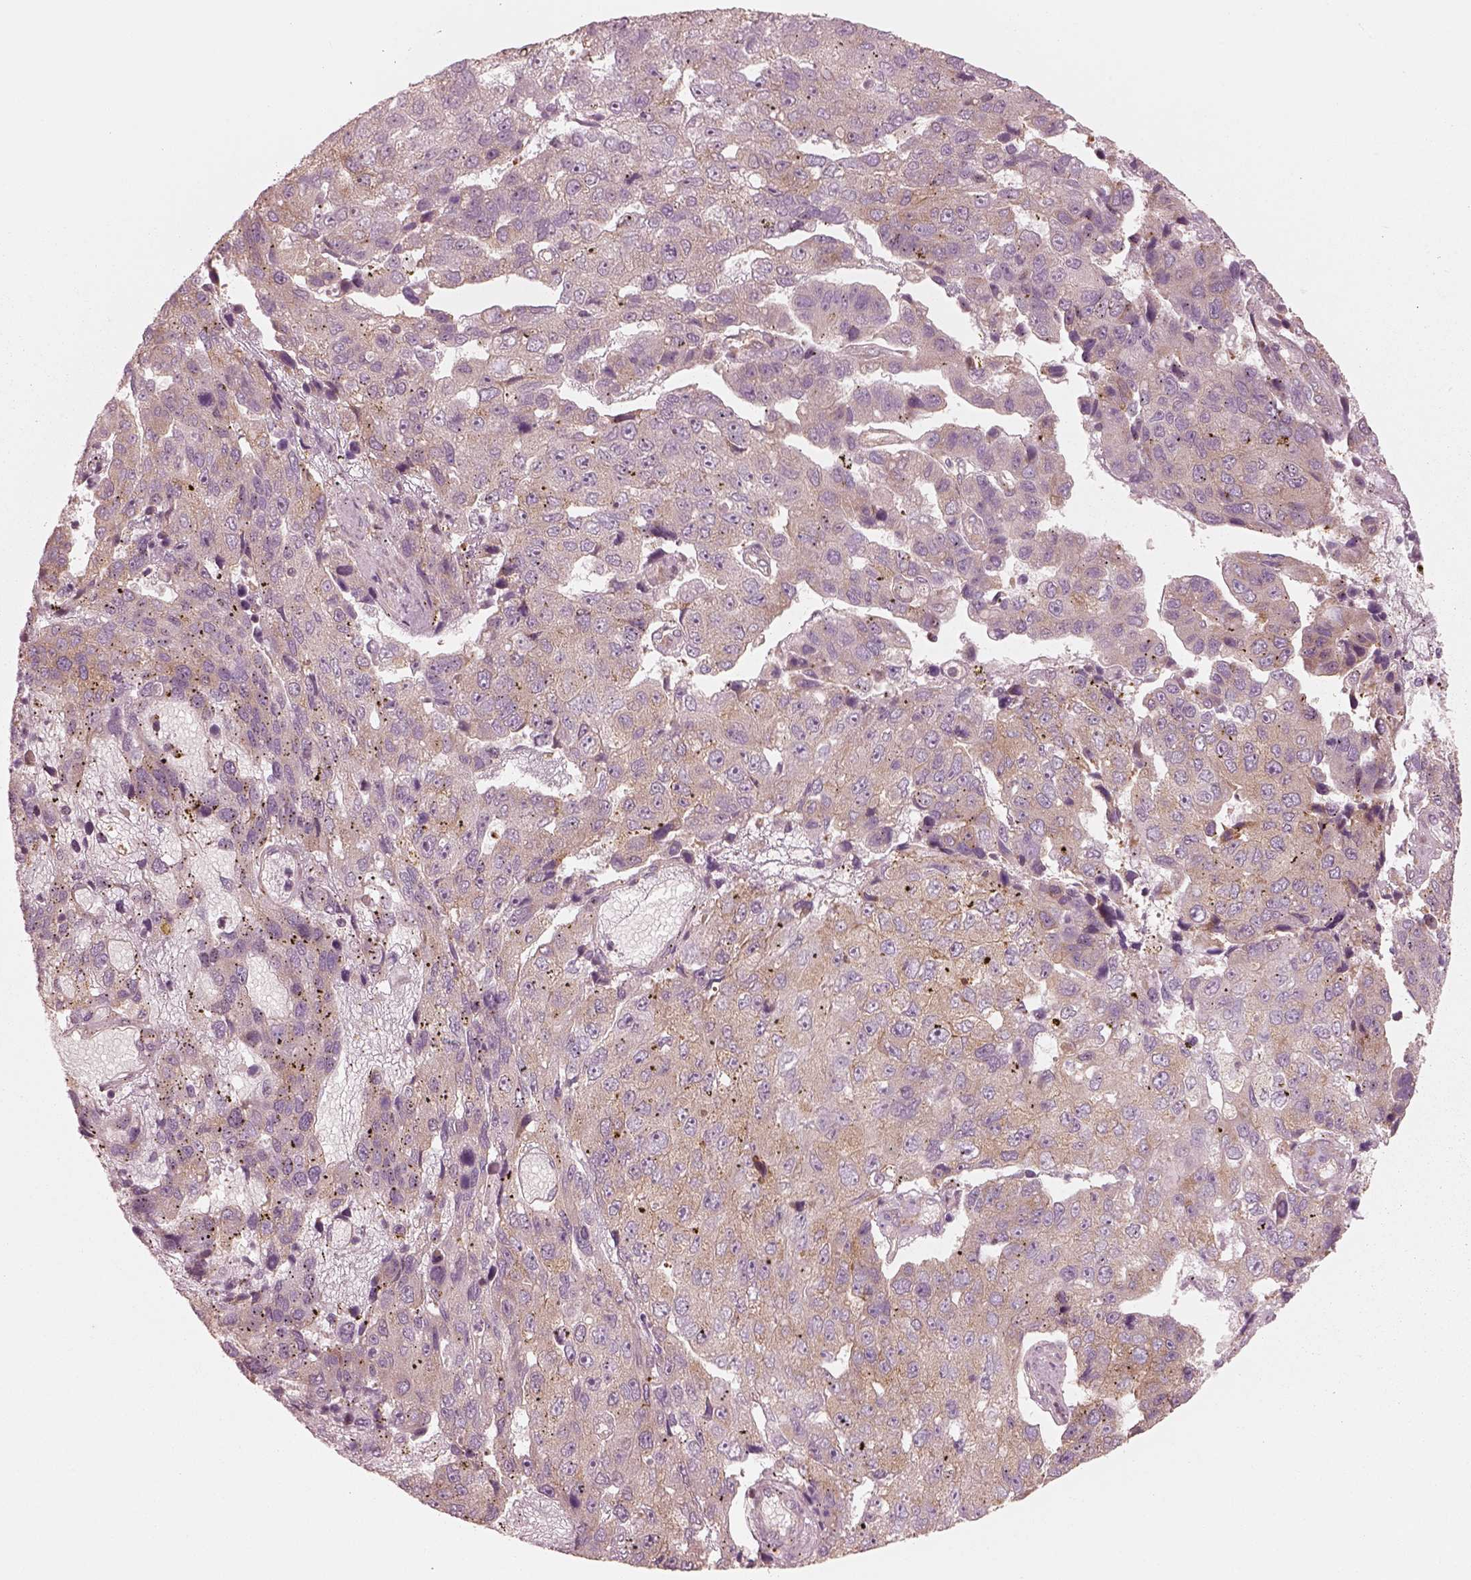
{"staining": {"intensity": "moderate", "quantity": "<25%", "location": "cytoplasmic/membranous"}, "tissue": "pancreatic cancer", "cell_type": "Tumor cells", "image_type": "cancer", "snomed": [{"axis": "morphology", "description": "Adenocarcinoma, NOS"}, {"axis": "topography", "description": "Pancreas"}], "caption": "Pancreatic cancer was stained to show a protein in brown. There is low levels of moderate cytoplasmic/membranous staining in approximately <25% of tumor cells.", "gene": "CNOT2", "patient": {"sex": "female", "age": 61}}